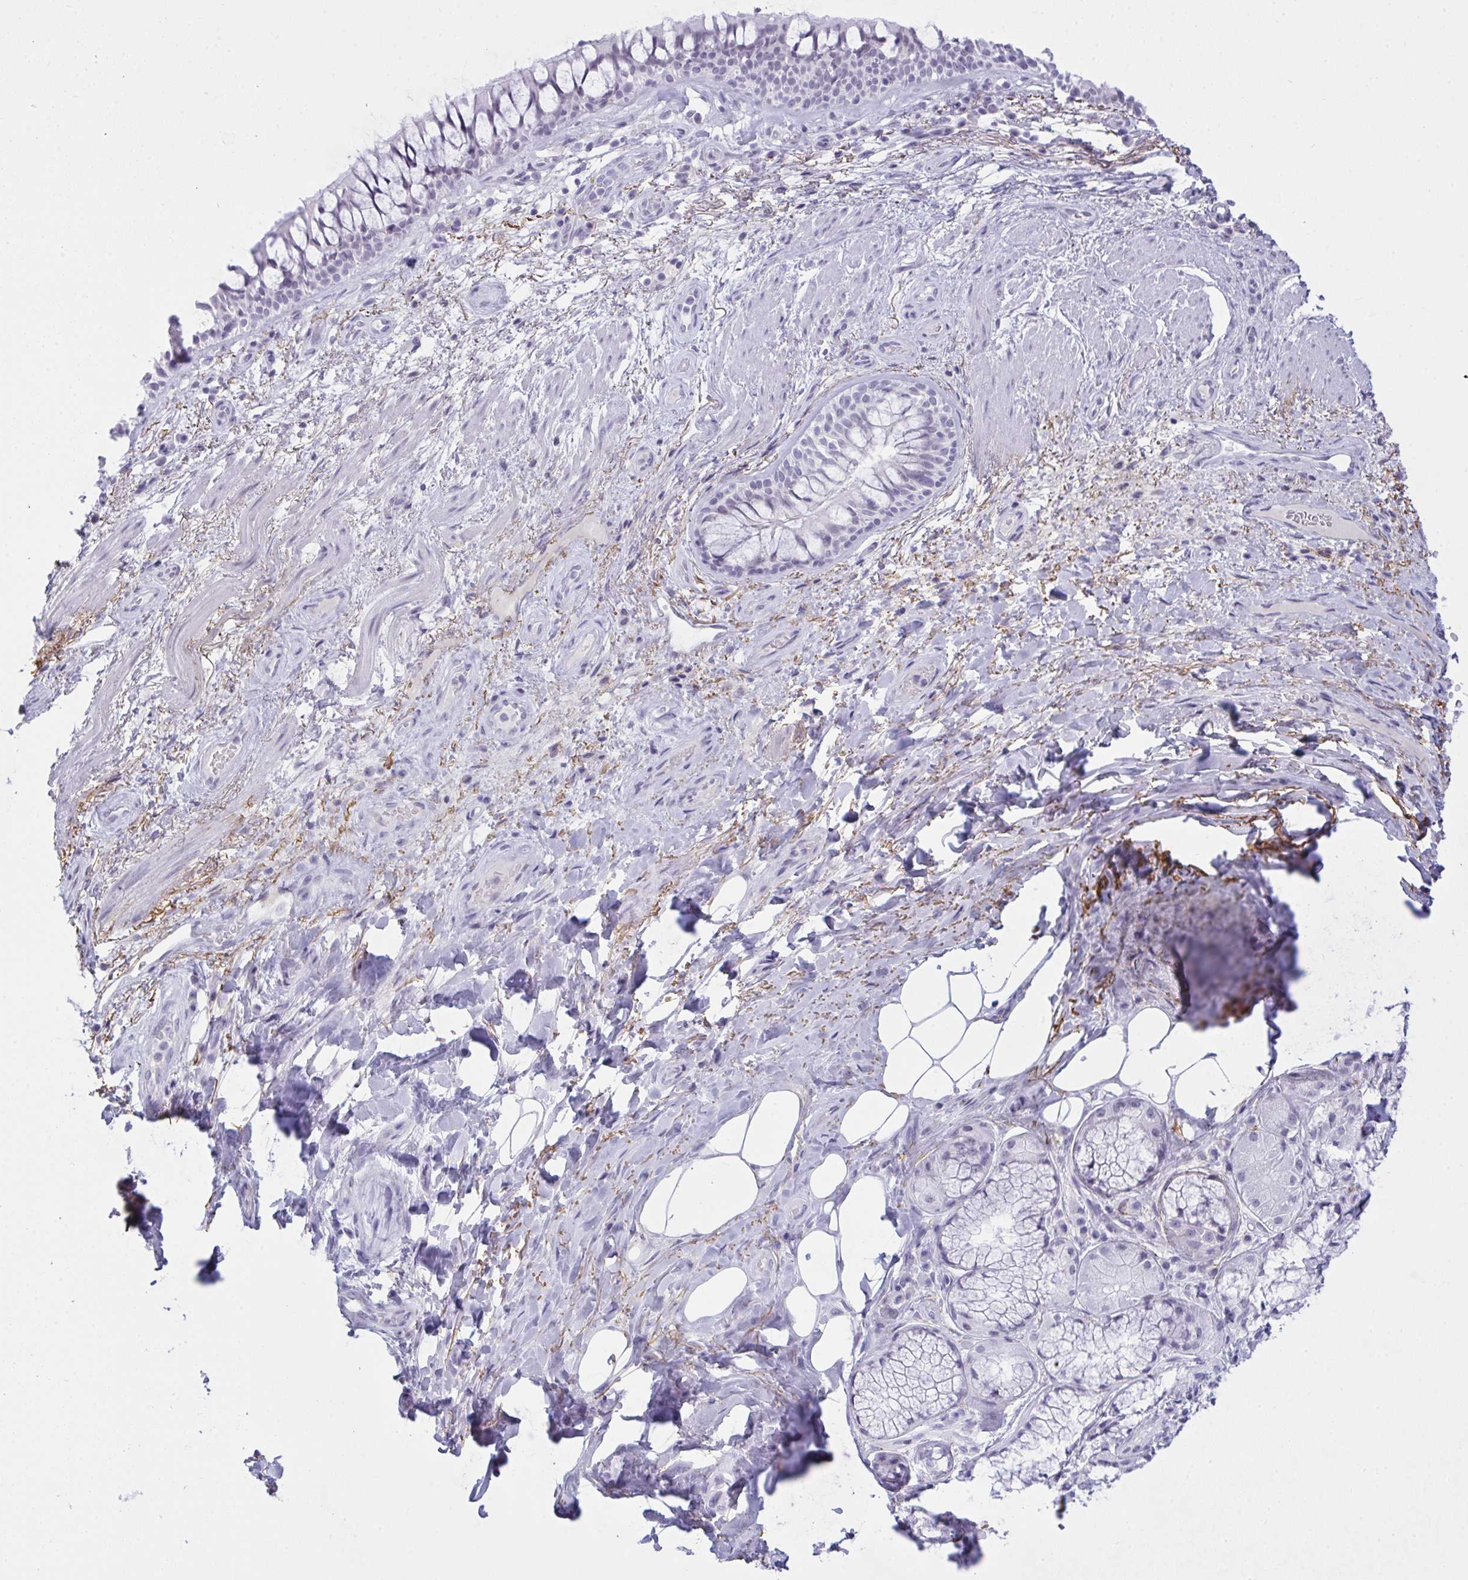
{"staining": {"intensity": "negative", "quantity": "none", "location": "none"}, "tissue": "adipose tissue", "cell_type": "Adipocytes", "image_type": "normal", "snomed": [{"axis": "morphology", "description": "Normal tissue, NOS"}, {"axis": "topography", "description": "Cartilage tissue"}, {"axis": "topography", "description": "Bronchus"}], "caption": "DAB immunohistochemical staining of normal adipose tissue reveals no significant expression in adipocytes. Brightfield microscopy of IHC stained with DAB (brown) and hematoxylin (blue), captured at high magnification.", "gene": "ELN", "patient": {"sex": "male", "age": 64}}